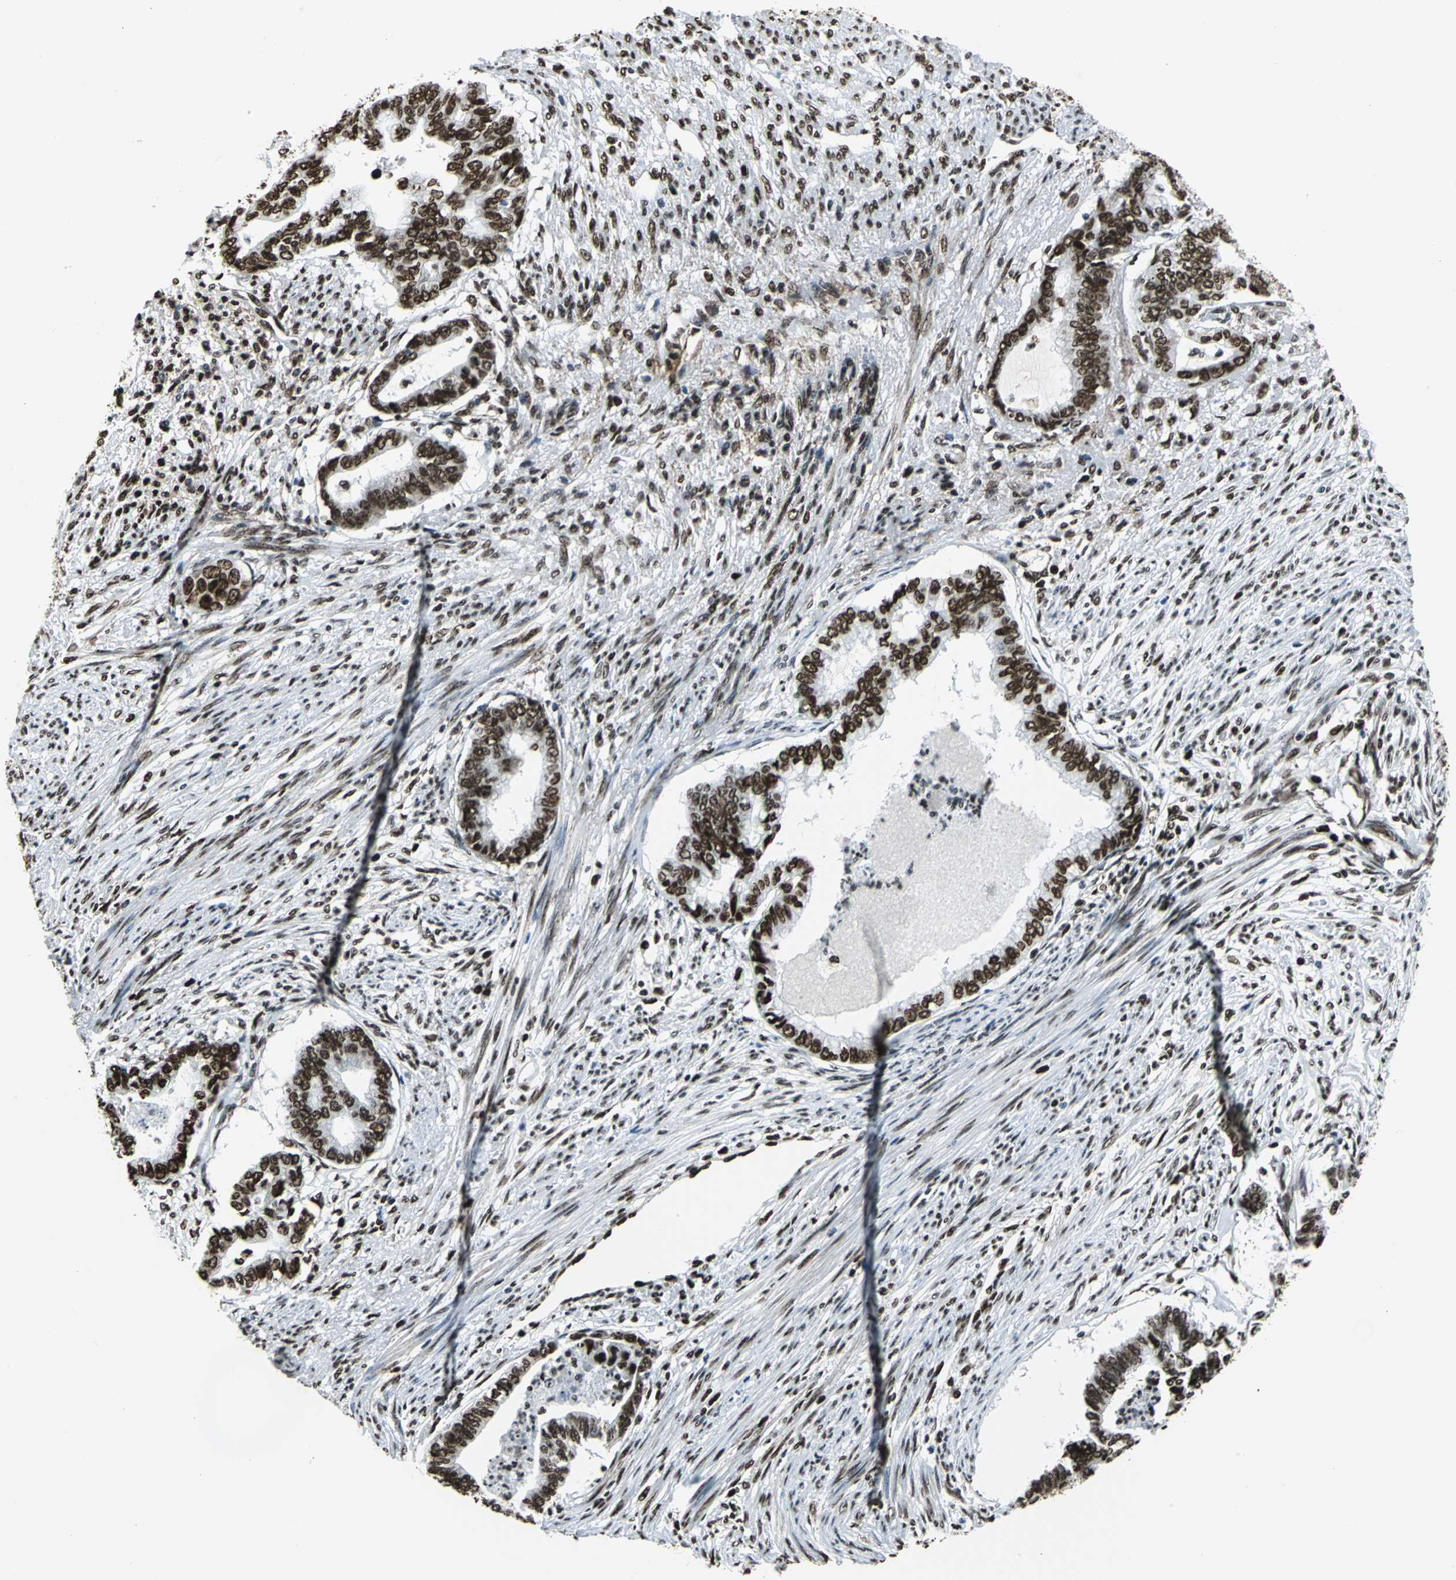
{"staining": {"intensity": "strong", "quantity": ">75%", "location": "nuclear"}, "tissue": "endometrial cancer", "cell_type": "Tumor cells", "image_type": "cancer", "snomed": [{"axis": "morphology", "description": "Adenocarcinoma, NOS"}, {"axis": "topography", "description": "Endometrium"}], "caption": "Tumor cells show high levels of strong nuclear staining in about >75% of cells in human endometrial cancer (adenocarcinoma).", "gene": "APEX1", "patient": {"sex": "female", "age": 79}}